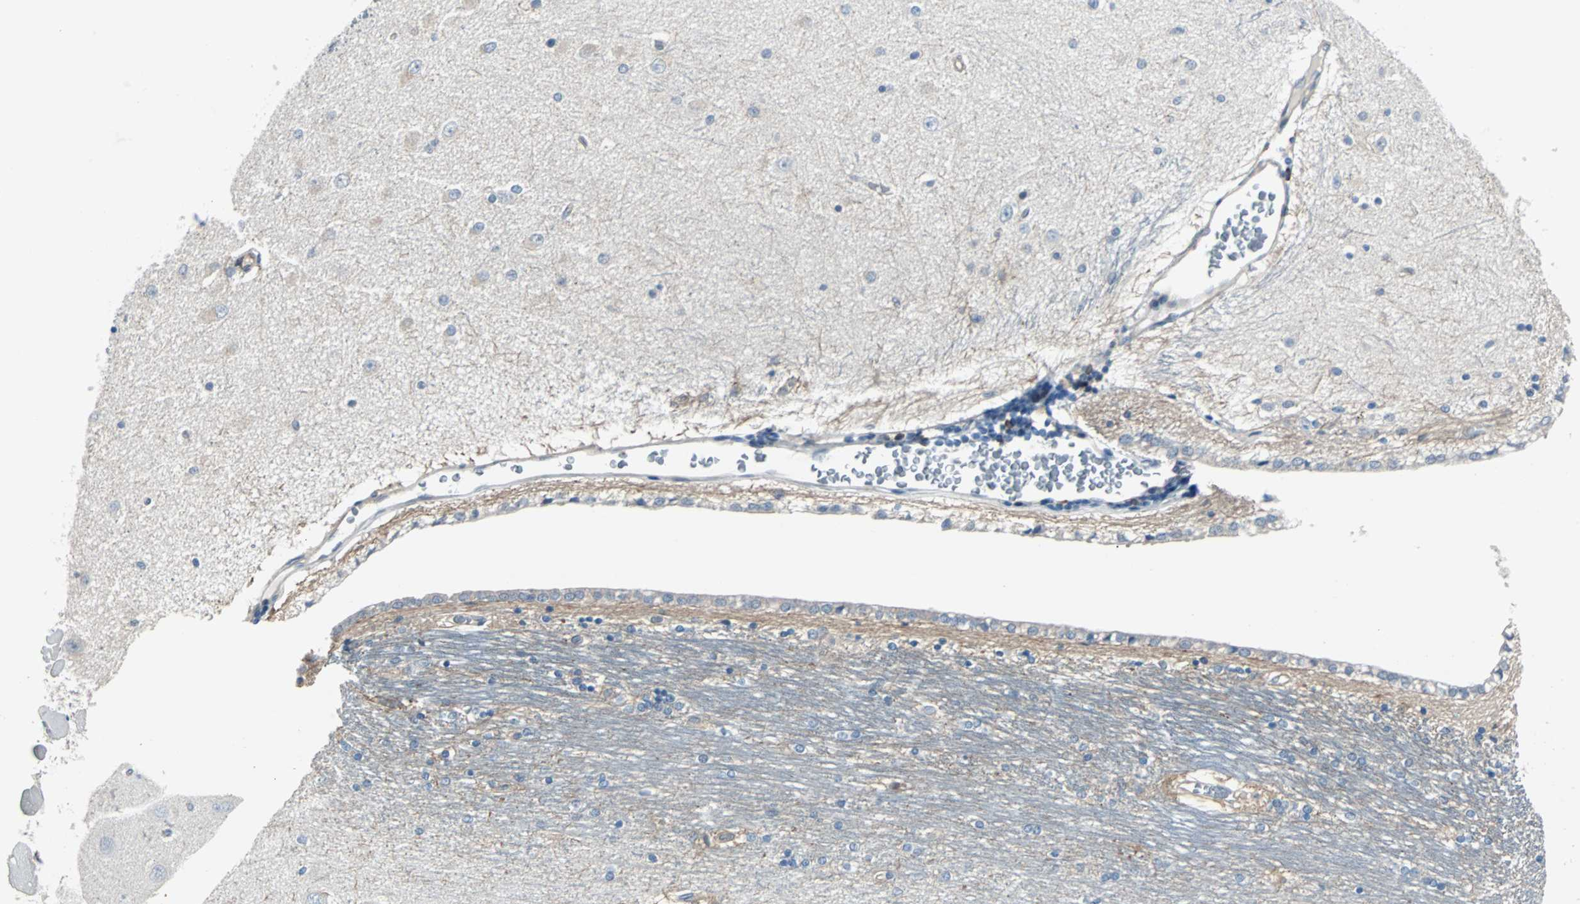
{"staining": {"intensity": "negative", "quantity": "none", "location": "none"}, "tissue": "hippocampus", "cell_type": "Glial cells", "image_type": "normal", "snomed": [{"axis": "morphology", "description": "Normal tissue, NOS"}, {"axis": "topography", "description": "Hippocampus"}], "caption": "Immunohistochemistry (IHC) photomicrograph of normal hippocampus stained for a protein (brown), which exhibits no staining in glial cells. (DAB IHC with hematoxylin counter stain).", "gene": "SWAP70", "patient": {"sex": "female", "age": 54}}